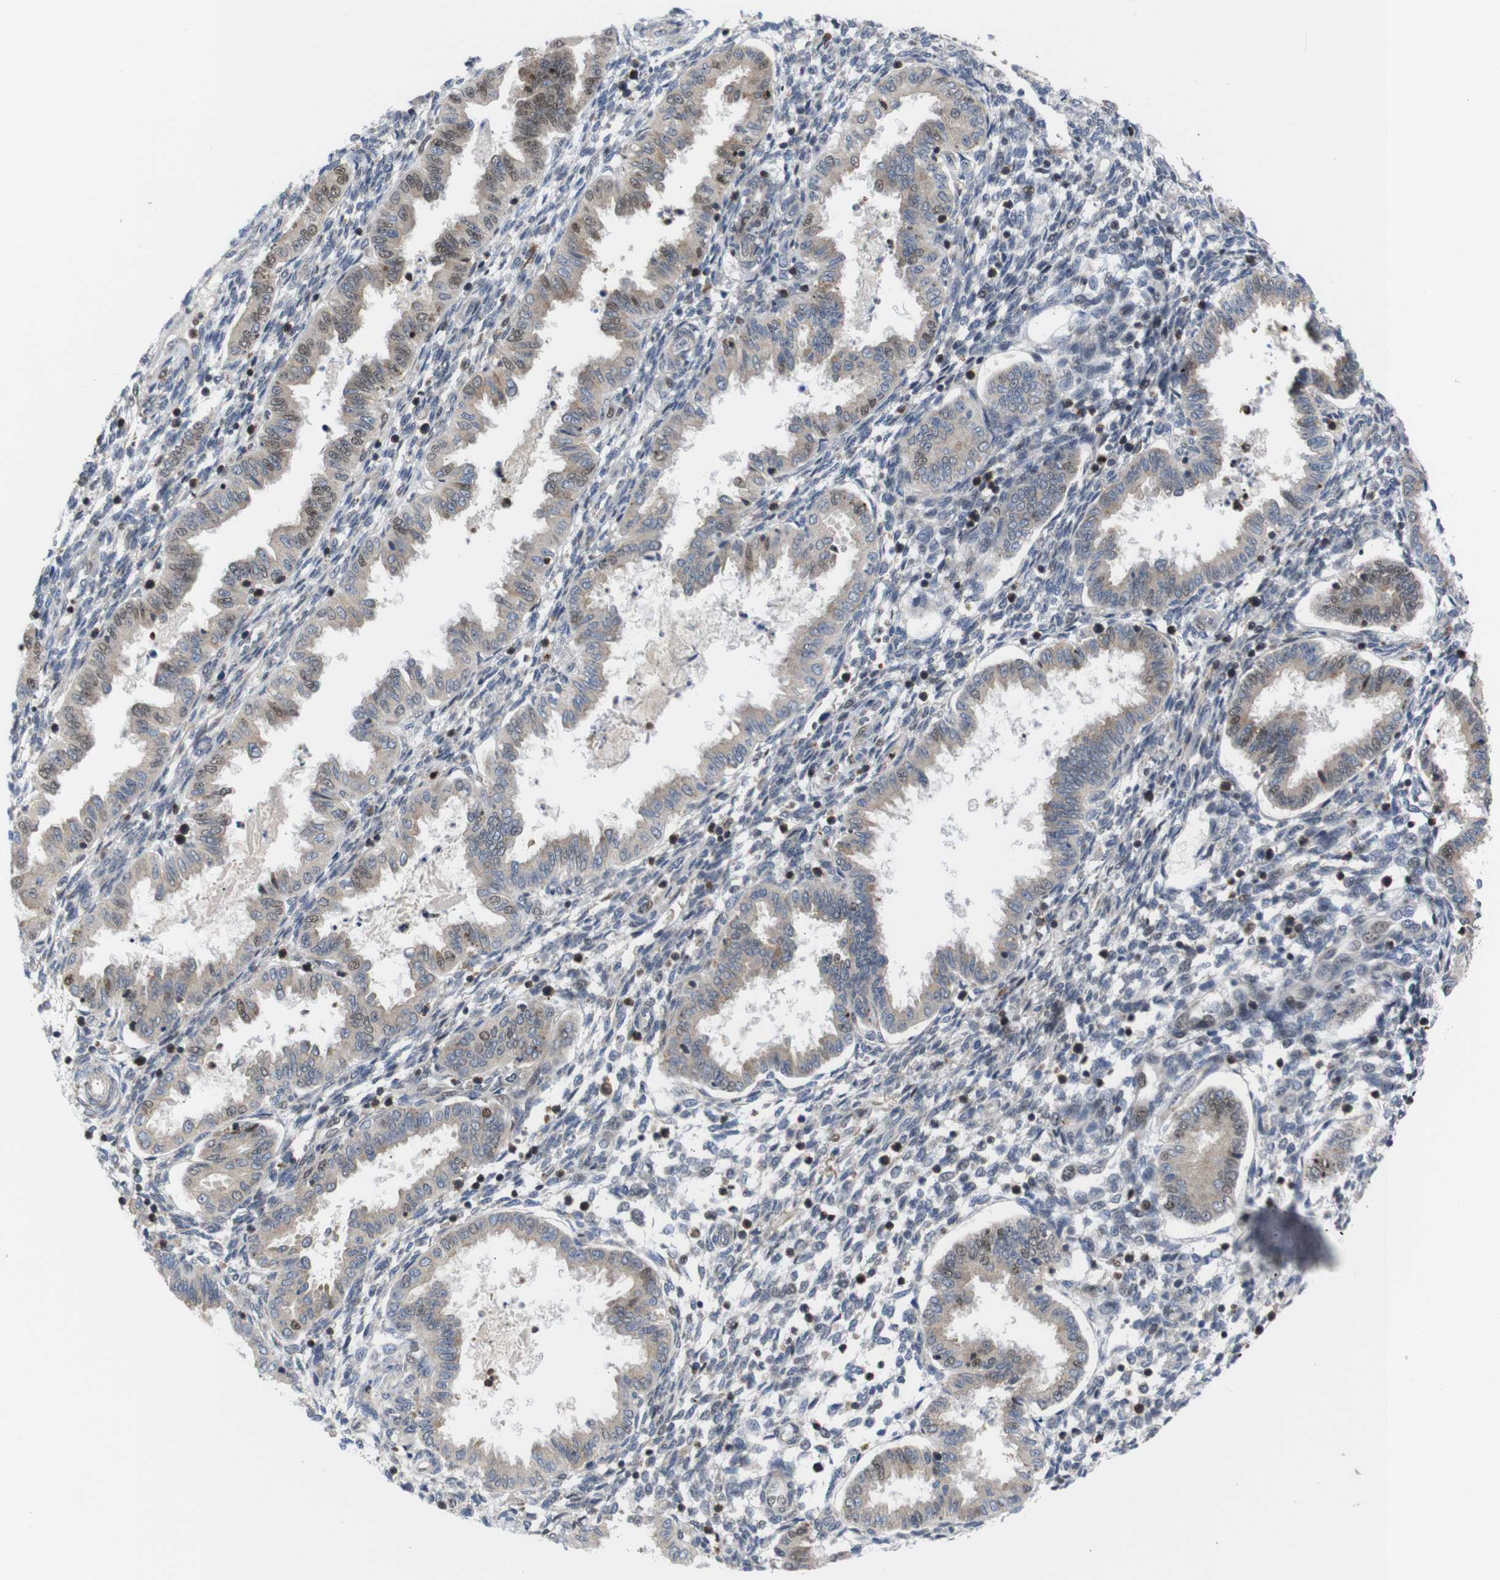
{"staining": {"intensity": "negative", "quantity": "none", "location": "none"}, "tissue": "endometrium", "cell_type": "Cells in endometrial stroma", "image_type": "normal", "snomed": [{"axis": "morphology", "description": "Normal tissue, NOS"}, {"axis": "topography", "description": "Endometrium"}], "caption": "Cells in endometrial stroma are negative for protein expression in normal human endometrium. (DAB immunohistochemistry with hematoxylin counter stain).", "gene": "PTPN1", "patient": {"sex": "female", "age": 33}}